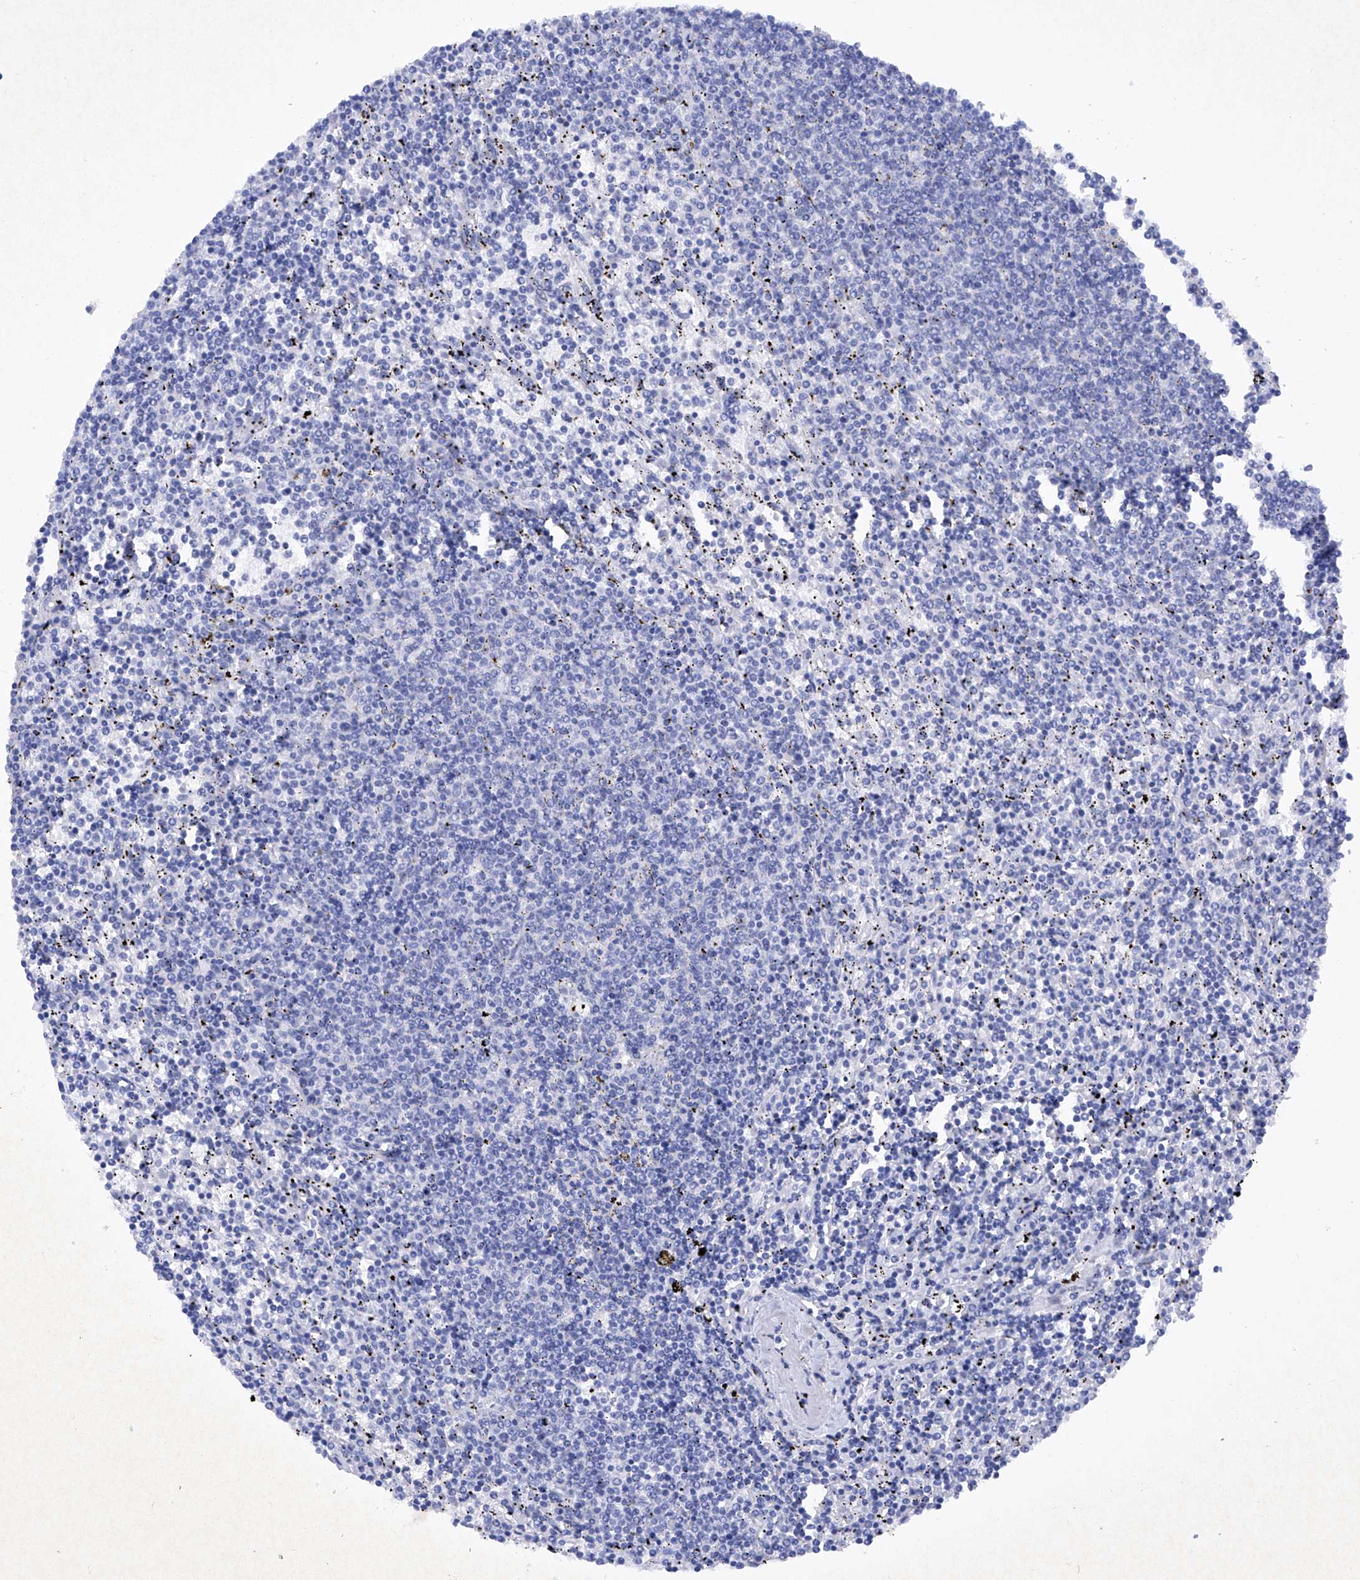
{"staining": {"intensity": "negative", "quantity": "none", "location": "none"}, "tissue": "lymphoma", "cell_type": "Tumor cells", "image_type": "cancer", "snomed": [{"axis": "morphology", "description": "Malignant lymphoma, non-Hodgkin's type, Low grade"}, {"axis": "topography", "description": "Spleen"}], "caption": "There is no significant staining in tumor cells of lymphoma.", "gene": "BARX2", "patient": {"sex": "female", "age": 50}}